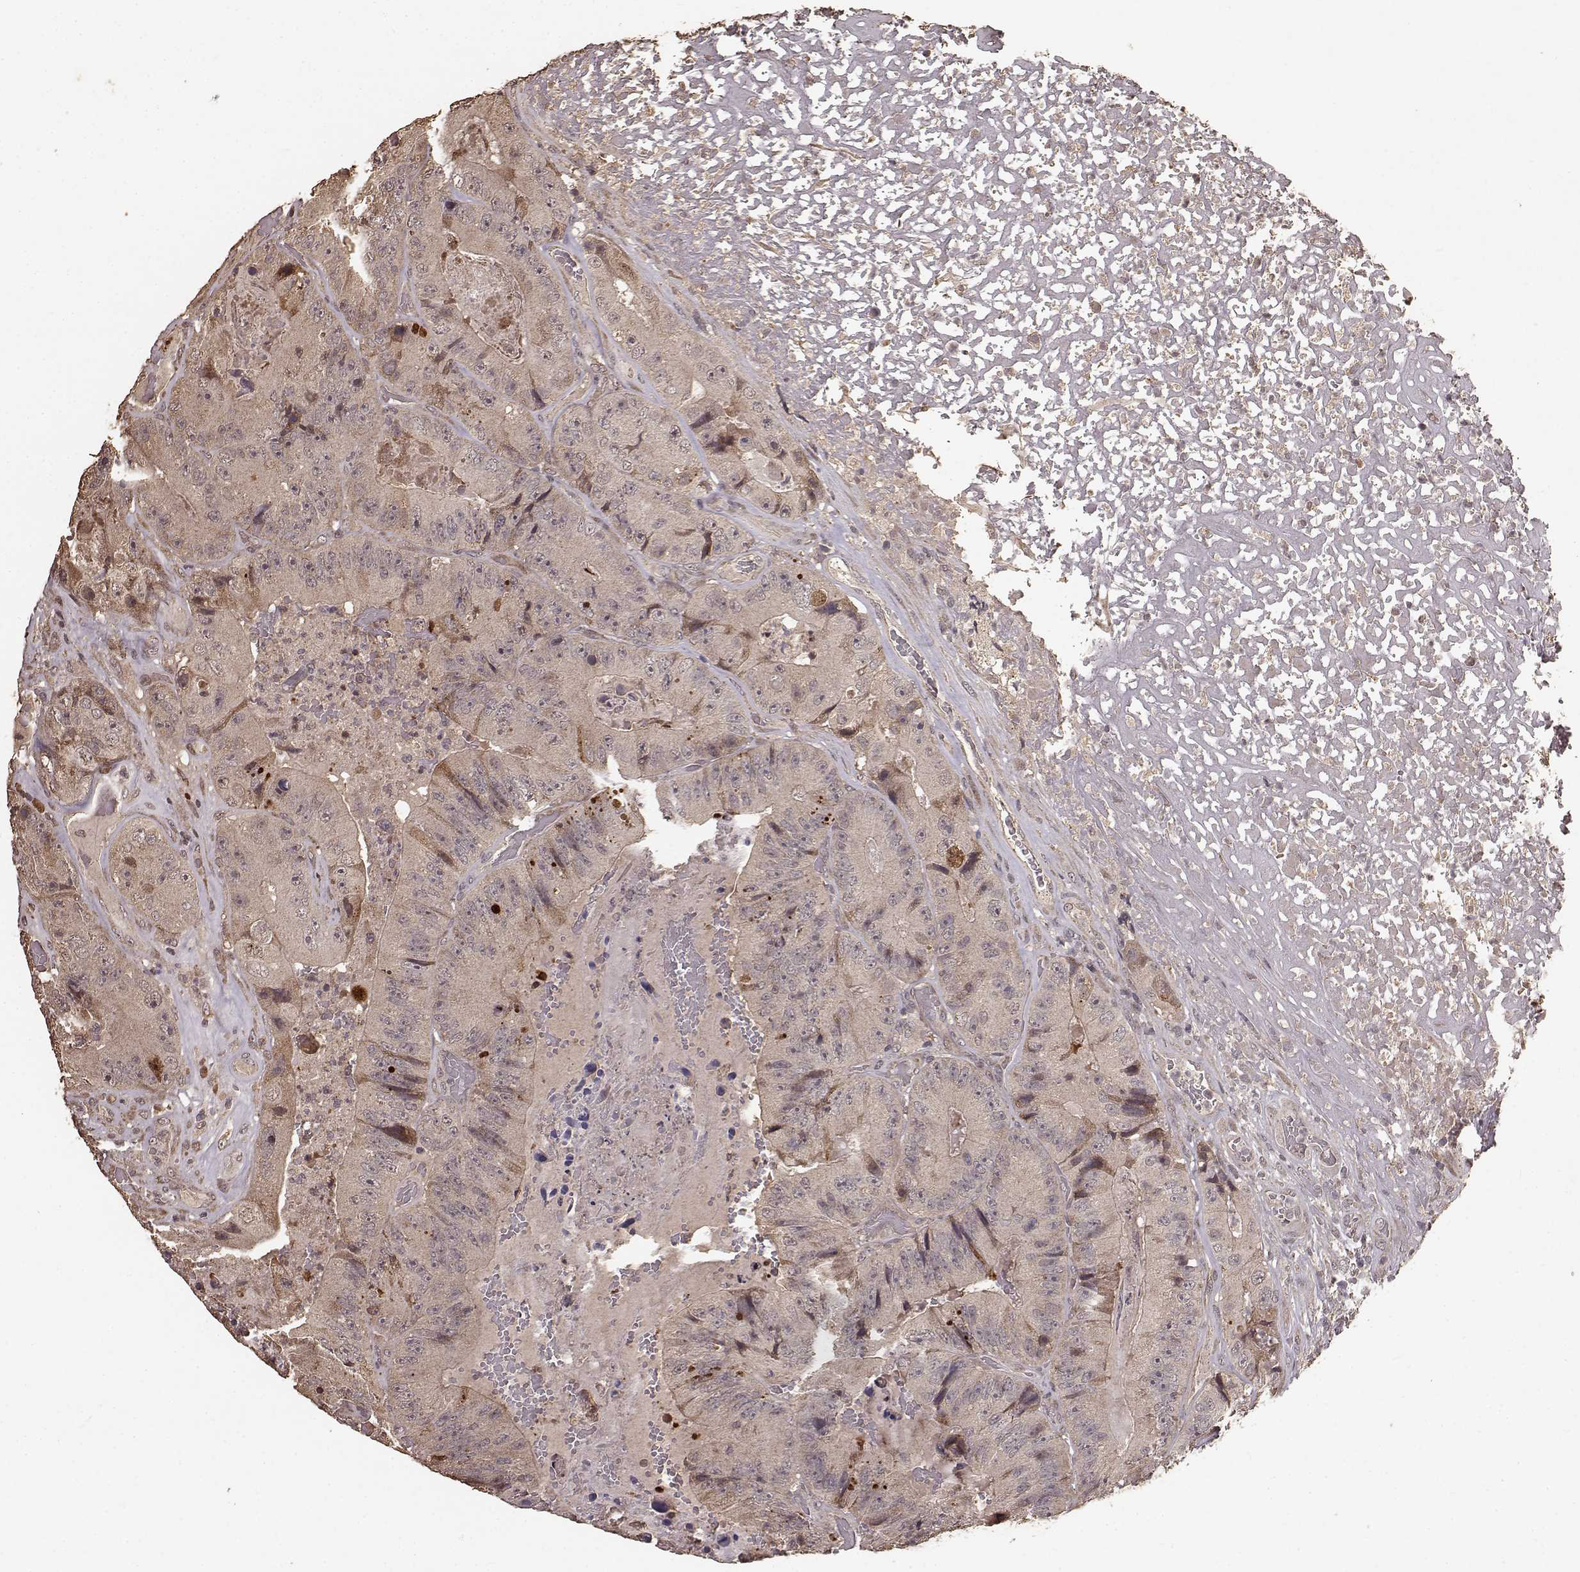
{"staining": {"intensity": "moderate", "quantity": ">75%", "location": "cytoplasmic/membranous"}, "tissue": "colorectal cancer", "cell_type": "Tumor cells", "image_type": "cancer", "snomed": [{"axis": "morphology", "description": "Adenocarcinoma, NOS"}, {"axis": "topography", "description": "Colon"}], "caption": "Immunohistochemical staining of colorectal adenocarcinoma displays medium levels of moderate cytoplasmic/membranous protein expression in about >75% of tumor cells.", "gene": "USP15", "patient": {"sex": "female", "age": 86}}